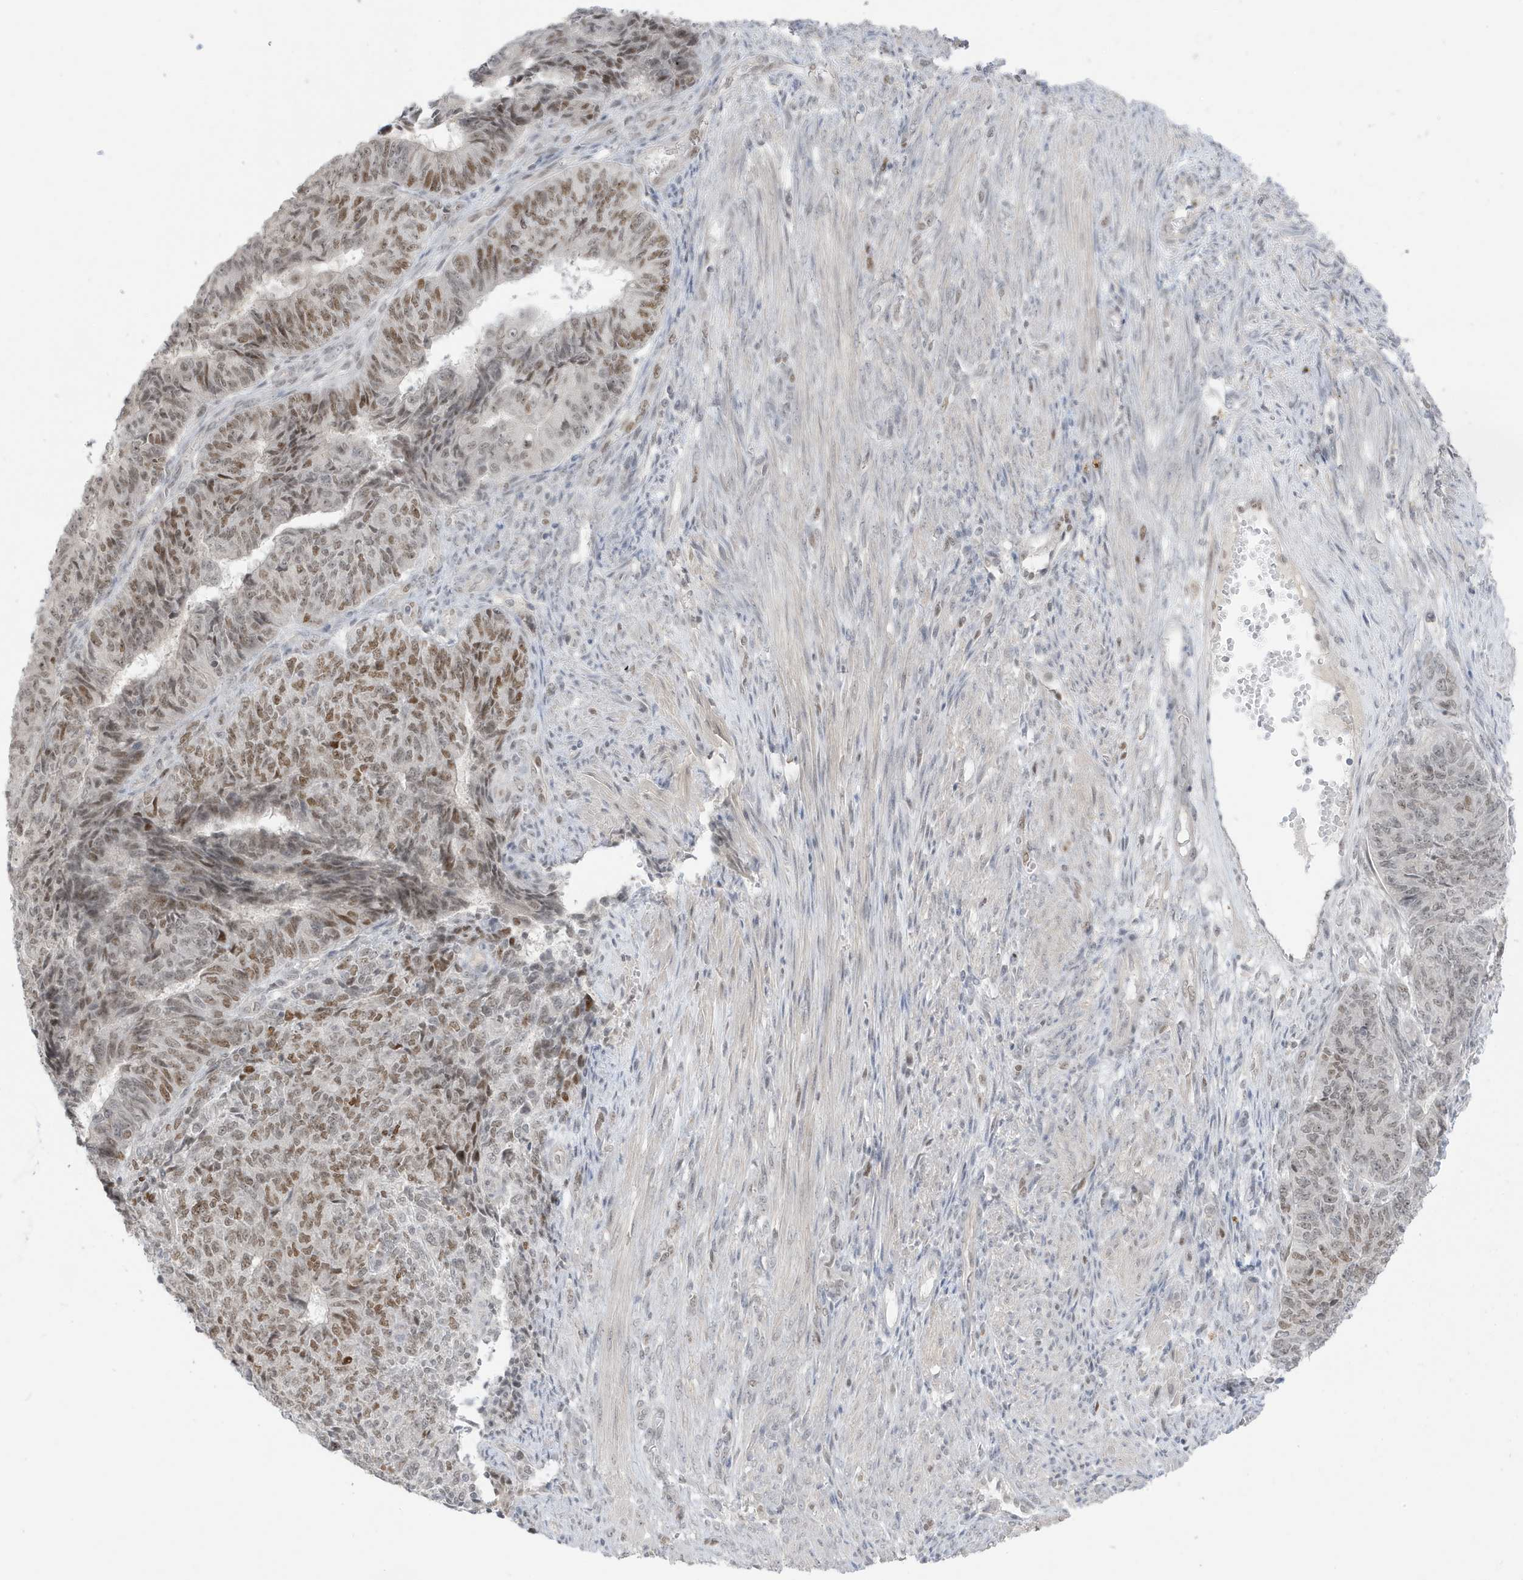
{"staining": {"intensity": "moderate", "quantity": "25%-75%", "location": "nuclear"}, "tissue": "endometrial cancer", "cell_type": "Tumor cells", "image_type": "cancer", "snomed": [{"axis": "morphology", "description": "Adenocarcinoma, NOS"}, {"axis": "topography", "description": "Endometrium"}], "caption": "Endometrial cancer stained for a protein (brown) exhibits moderate nuclear positive expression in about 25%-75% of tumor cells.", "gene": "MSL3", "patient": {"sex": "female", "age": 32}}